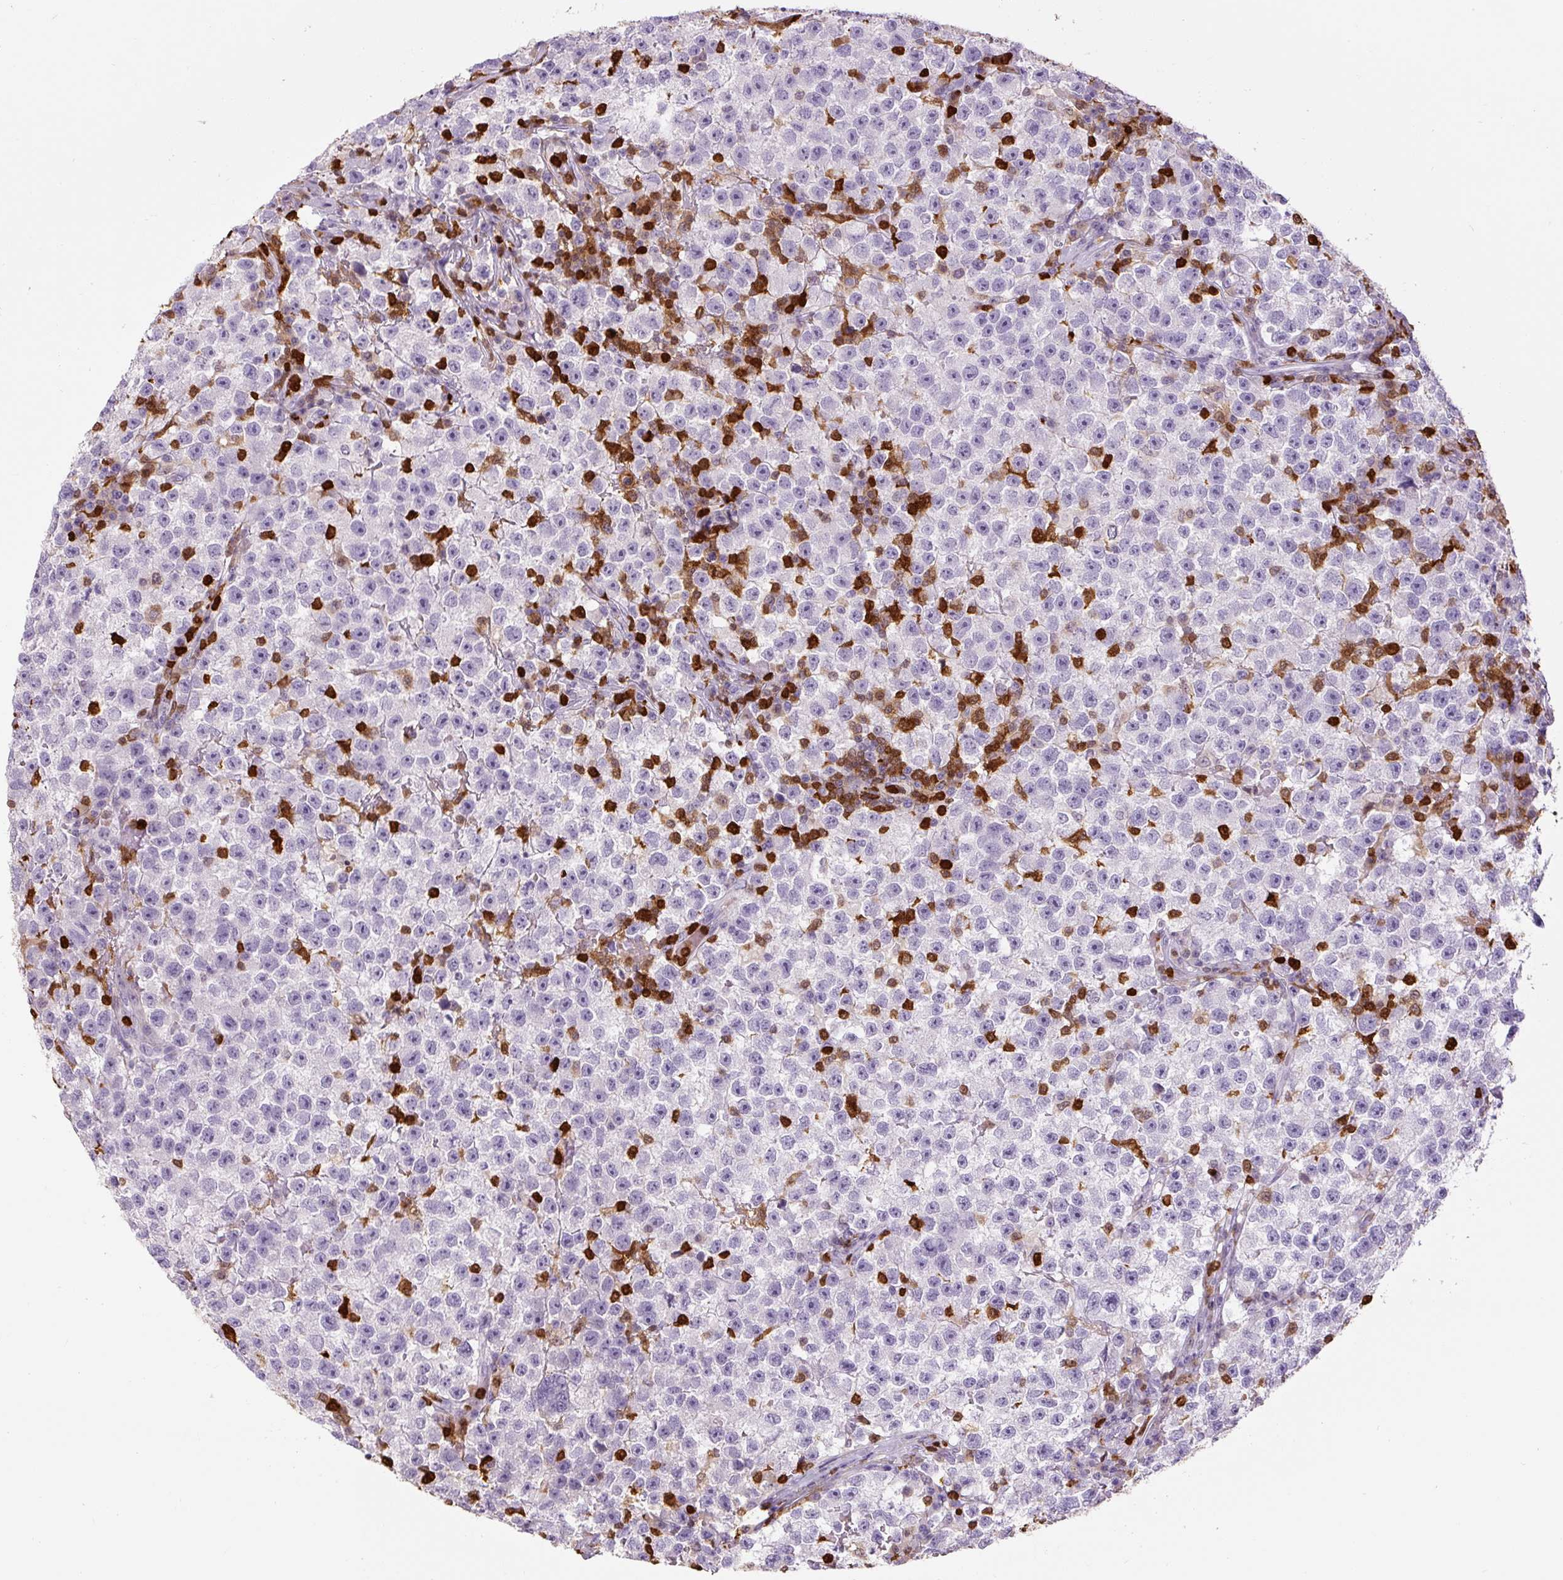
{"staining": {"intensity": "negative", "quantity": "none", "location": "none"}, "tissue": "testis cancer", "cell_type": "Tumor cells", "image_type": "cancer", "snomed": [{"axis": "morphology", "description": "Seminoma, NOS"}, {"axis": "topography", "description": "Testis"}], "caption": "Immunohistochemistry of human testis cancer (seminoma) shows no staining in tumor cells. (Brightfield microscopy of DAB (3,3'-diaminobenzidine) IHC at high magnification).", "gene": "S100A4", "patient": {"sex": "male", "age": 22}}